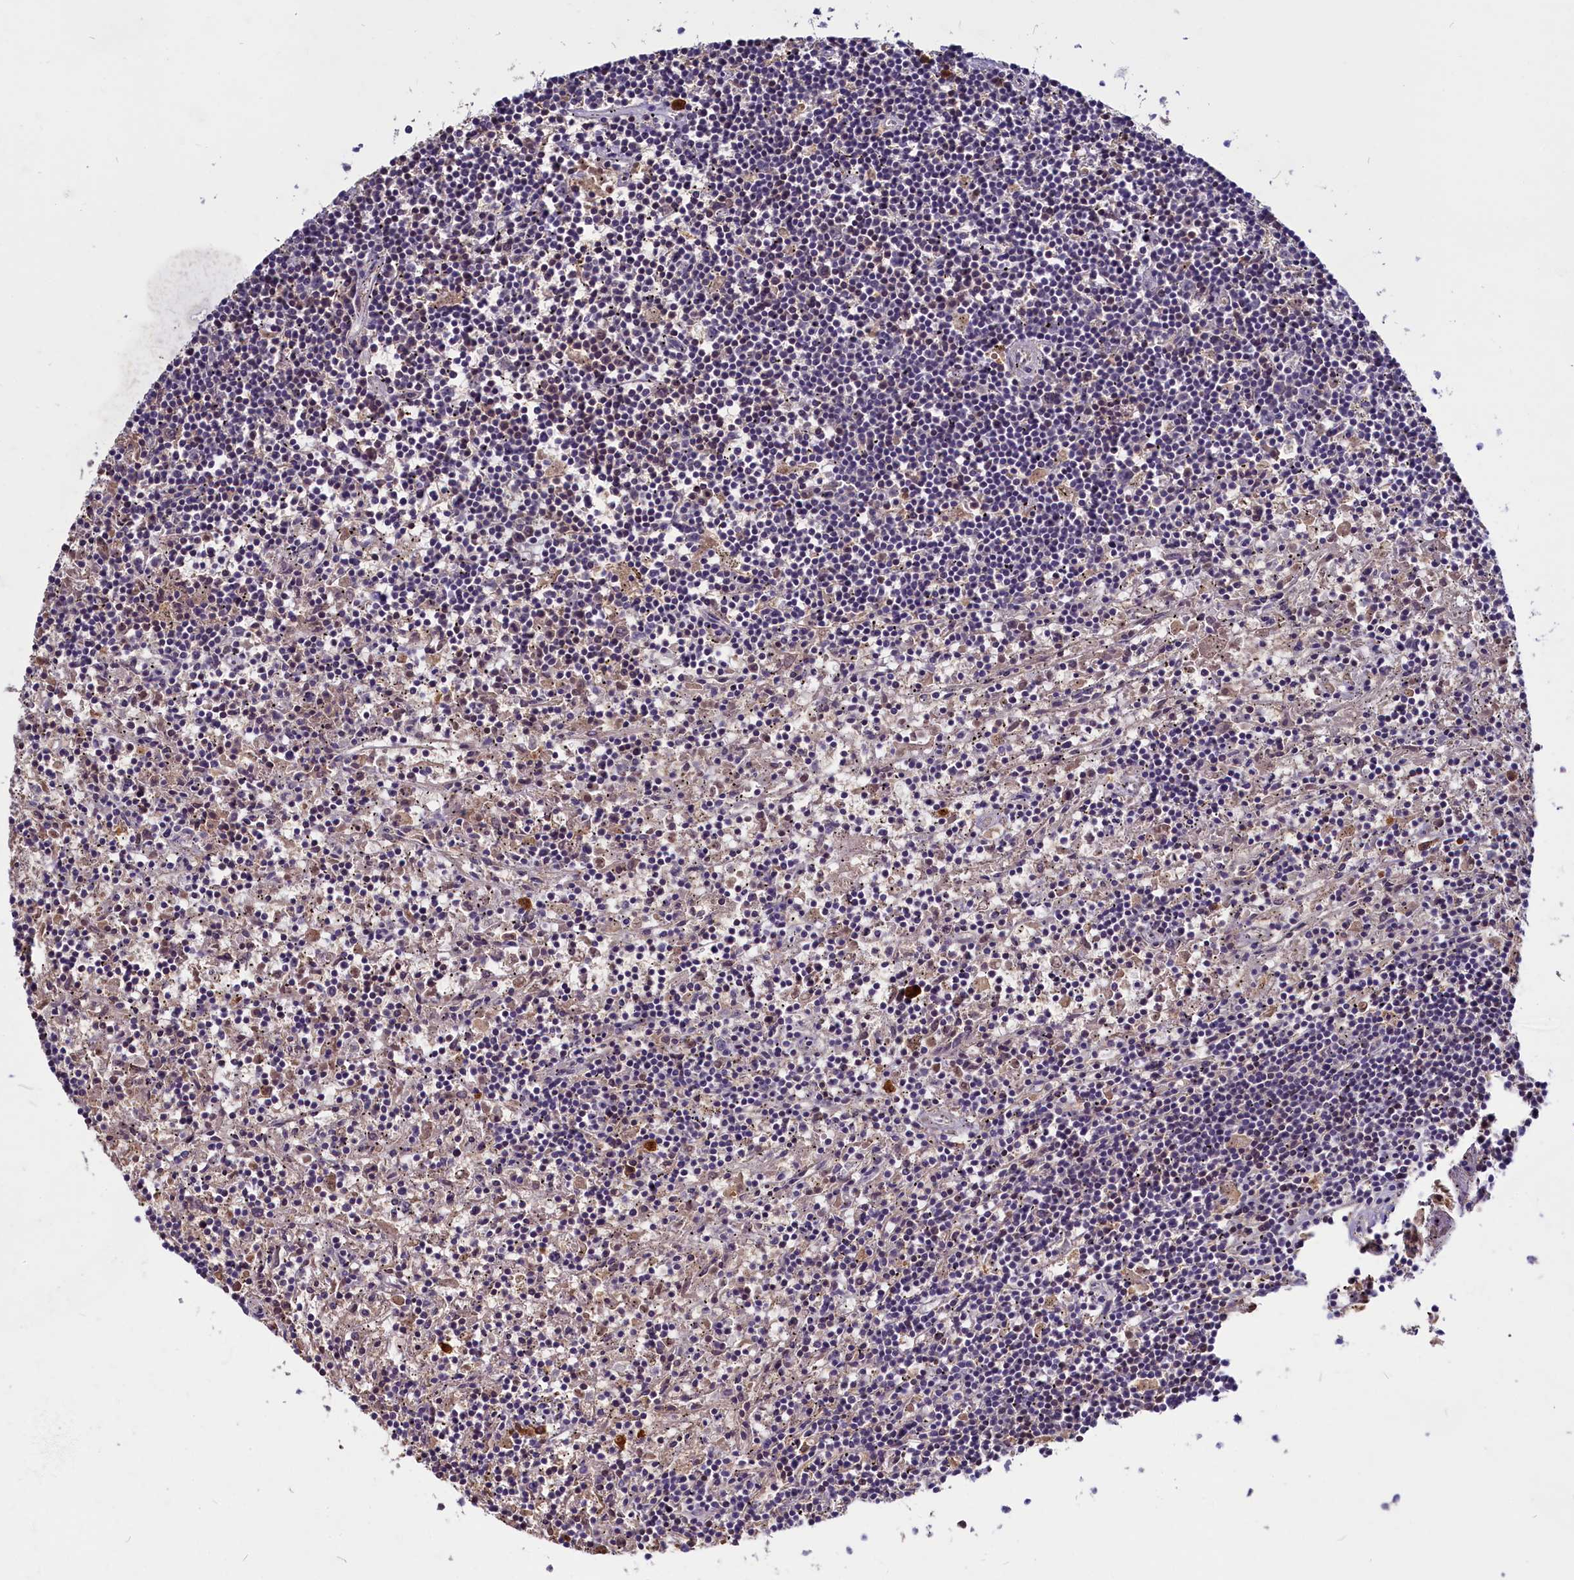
{"staining": {"intensity": "negative", "quantity": "none", "location": "none"}, "tissue": "lymphoma", "cell_type": "Tumor cells", "image_type": "cancer", "snomed": [{"axis": "morphology", "description": "Malignant lymphoma, non-Hodgkin's type, Low grade"}, {"axis": "topography", "description": "Spleen"}], "caption": "This is a photomicrograph of immunohistochemistry (IHC) staining of low-grade malignant lymphoma, non-Hodgkin's type, which shows no staining in tumor cells.", "gene": "SV2C", "patient": {"sex": "male", "age": 76}}